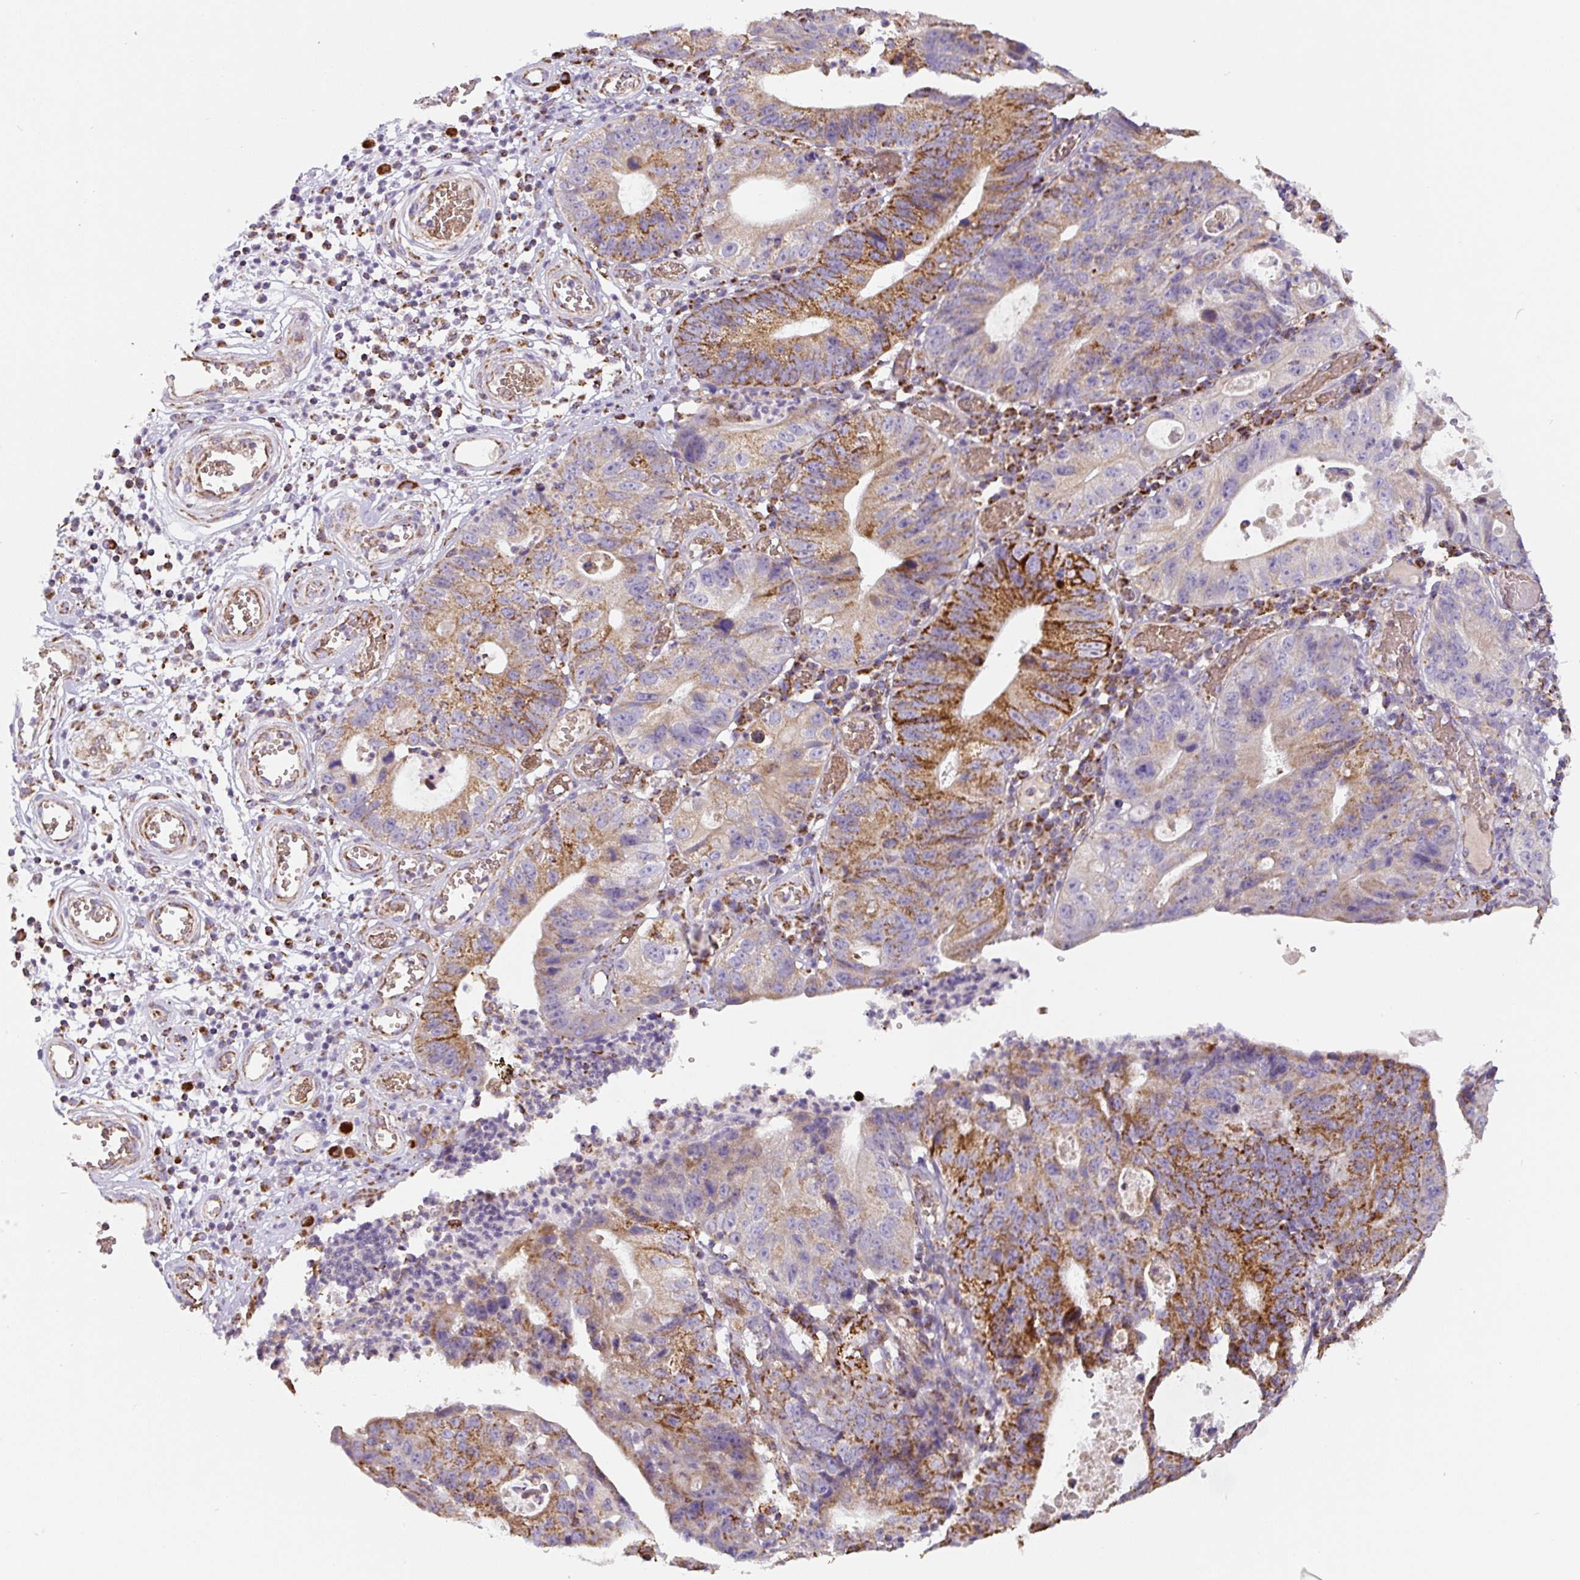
{"staining": {"intensity": "strong", "quantity": "25%-75%", "location": "cytoplasmic/membranous"}, "tissue": "stomach cancer", "cell_type": "Tumor cells", "image_type": "cancer", "snomed": [{"axis": "morphology", "description": "Adenocarcinoma, NOS"}, {"axis": "topography", "description": "Stomach"}], "caption": "Tumor cells exhibit high levels of strong cytoplasmic/membranous staining in about 25%-75% of cells in human stomach adenocarcinoma. (Stains: DAB (3,3'-diaminobenzidine) in brown, nuclei in blue, Microscopy: brightfield microscopy at high magnification).", "gene": "MT-CO2", "patient": {"sex": "male", "age": 59}}